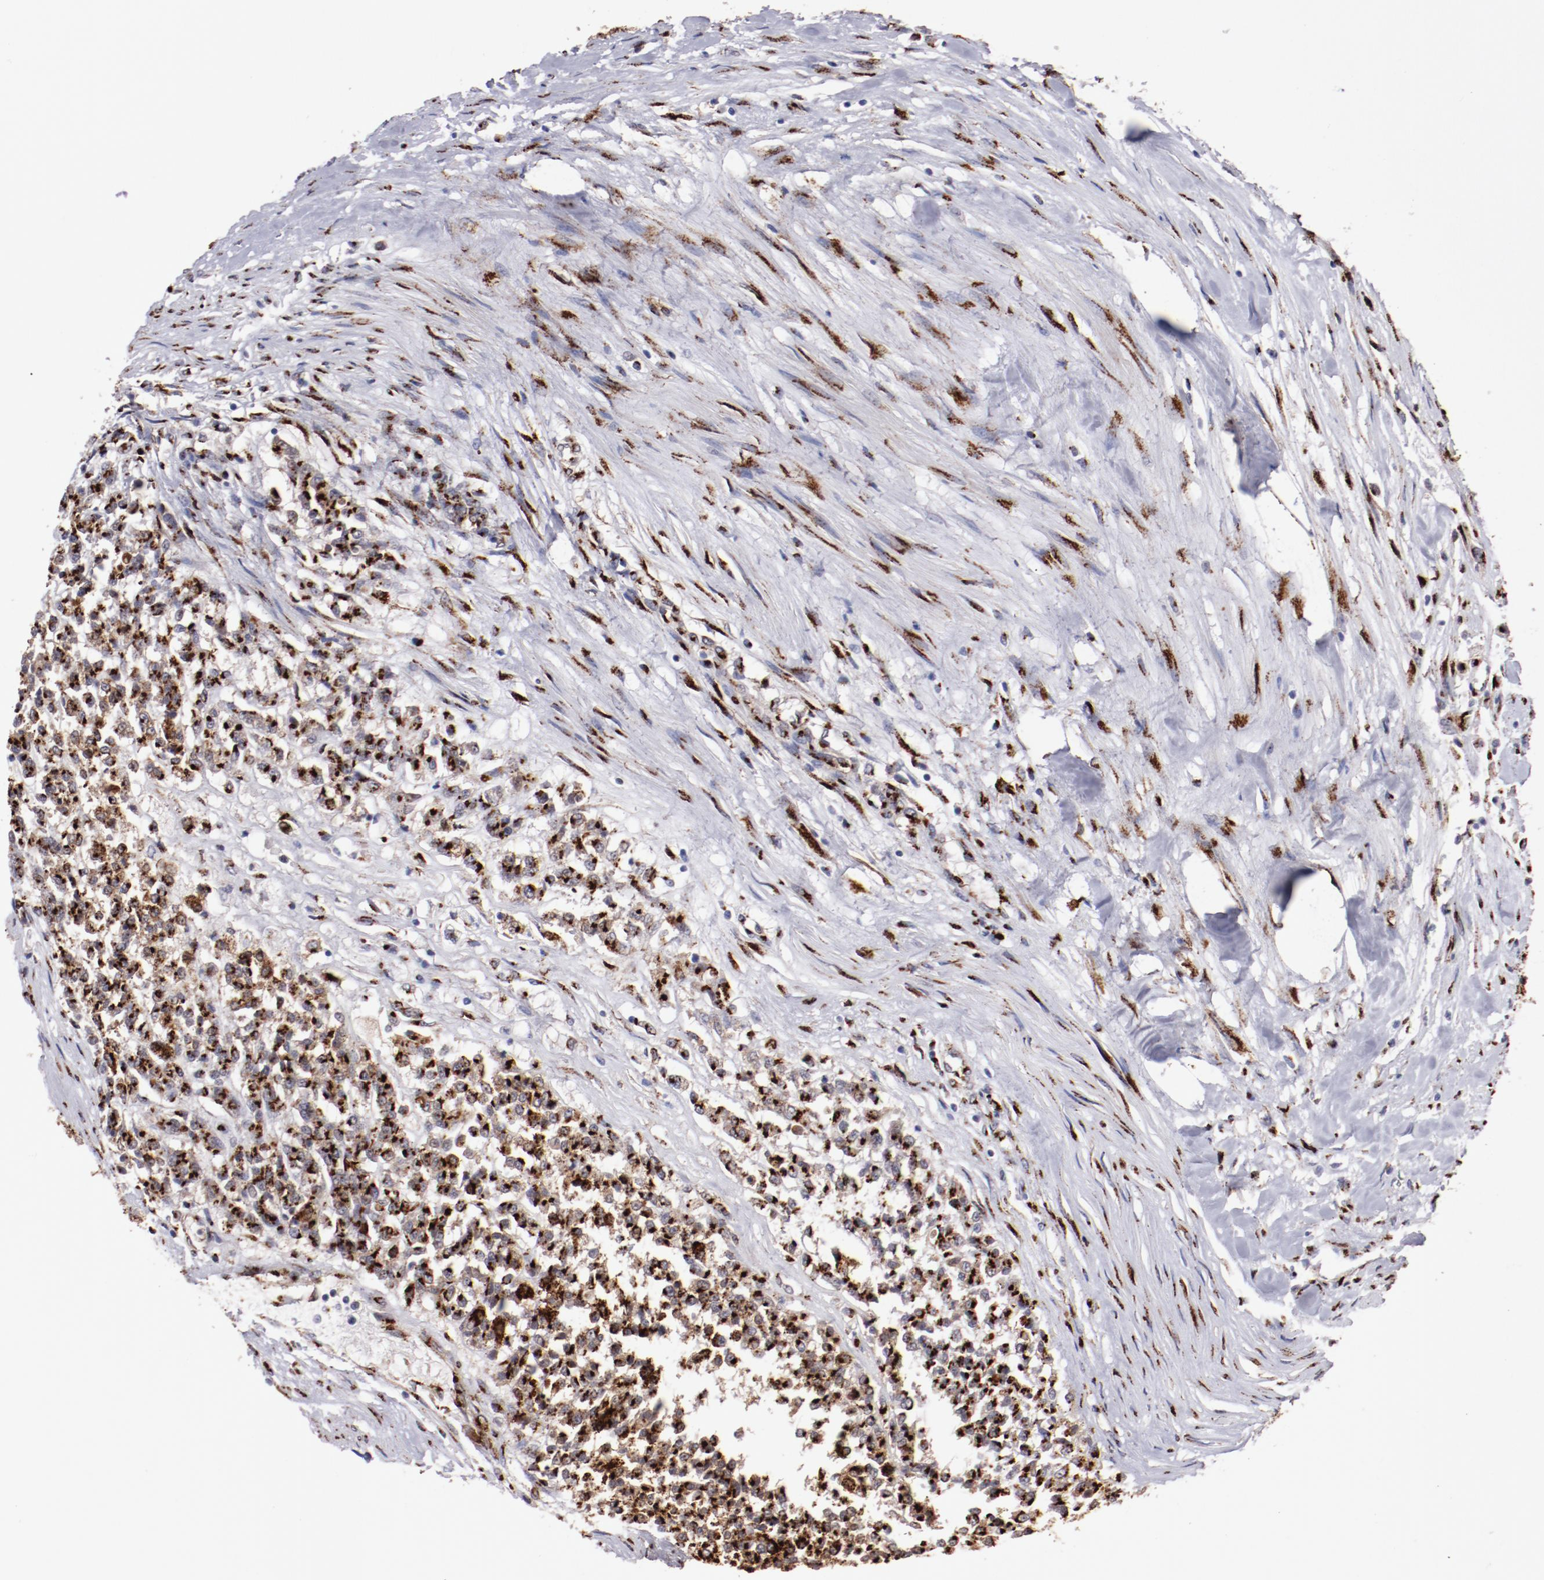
{"staining": {"intensity": "strong", "quantity": ">75%", "location": "cytoplasmic/membranous"}, "tissue": "testis cancer", "cell_type": "Tumor cells", "image_type": "cancer", "snomed": [{"axis": "morphology", "description": "Seminoma, NOS"}, {"axis": "topography", "description": "Testis"}], "caption": "There is high levels of strong cytoplasmic/membranous staining in tumor cells of testis cancer, as demonstrated by immunohistochemical staining (brown color).", "gene": "GOLIM4", "patient": {"sex": "male", "age": 59}}